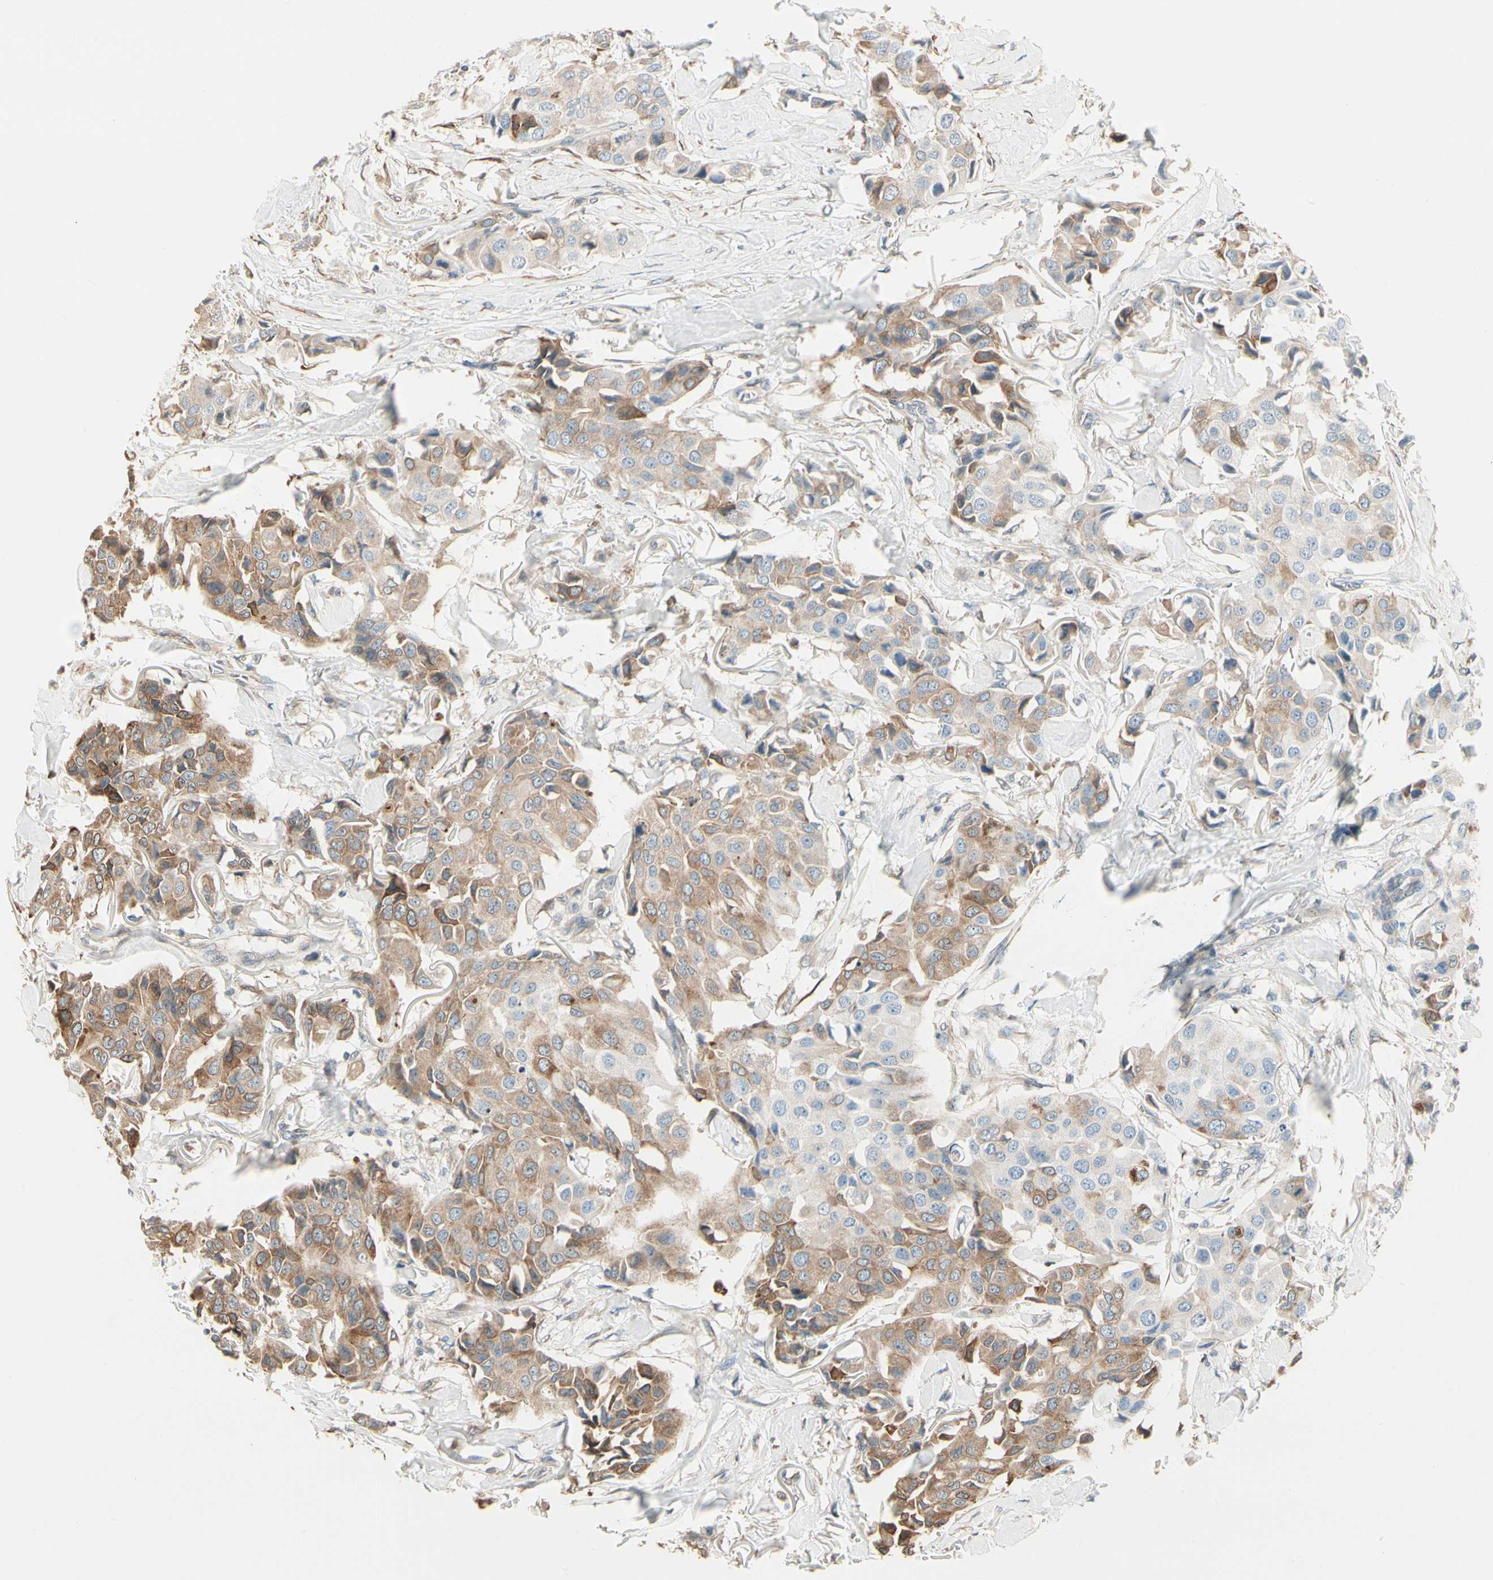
{"staining": {"intensity": "moderate", "quantity": ">75%", "location": "cytoplasmic/membranous"}, "tissue": "breast cancer", "cell_type": "Tumor cells", "image_type": "cancer", "snomed": [{"axis": "morphology", "description": "Duct carcinoma"}, {"axis": "topography", "description": "Breast"}], "caption": "Immunohistochemical staining of human invasive ductal carcinoma (breast) displays medium levels of moderate cytoplasmic/membranous protein staining in approximately >75% of tumor cells.", "gene": "NUCB2", "patient": {"sex": "female", "age": 80}}